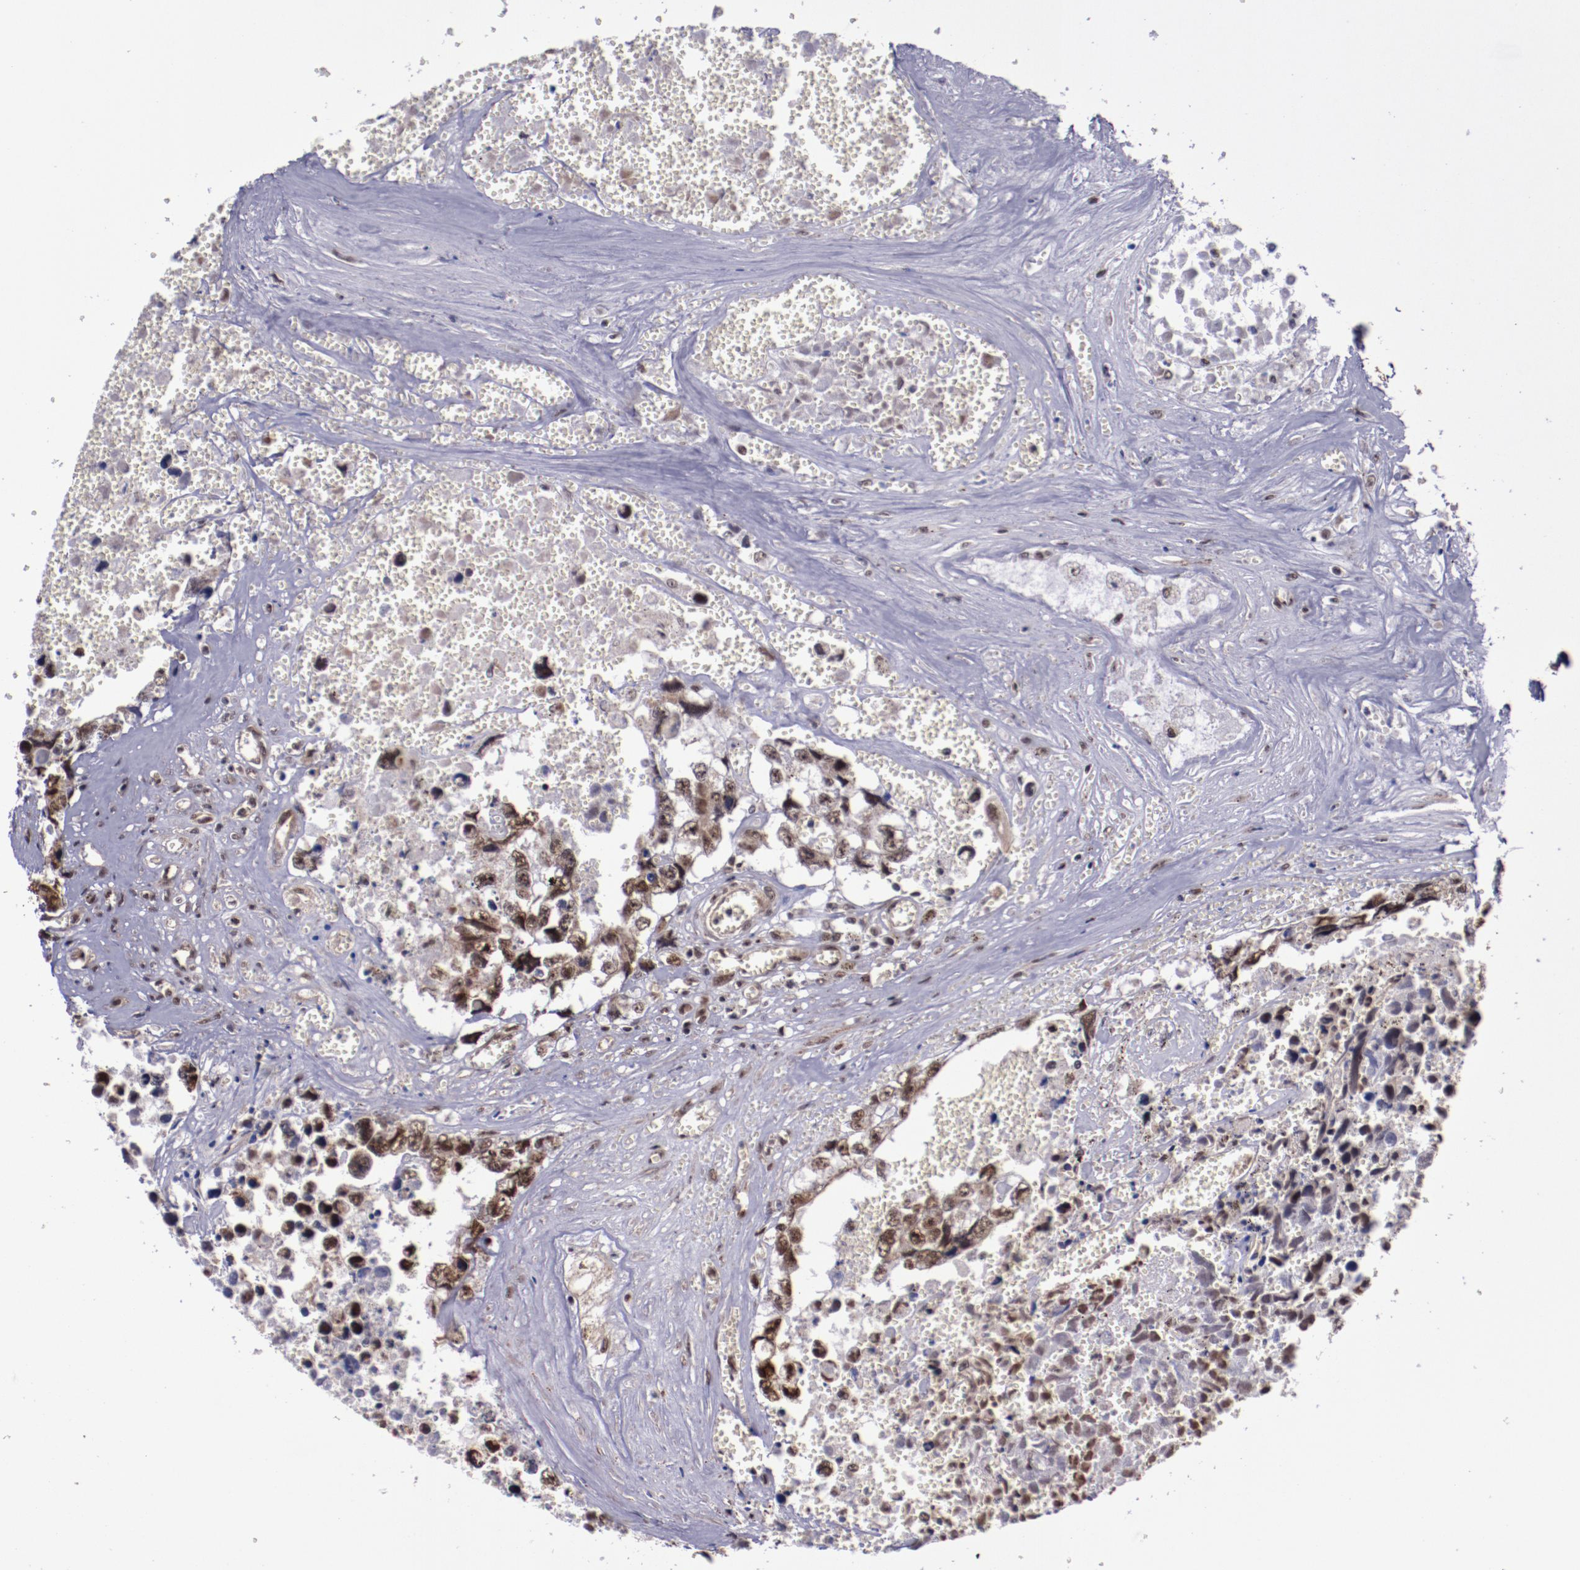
{"staining": {"intensity": "moderate", "quantity": ">75%", "location": "cytoplasmic/membranous,nuclear"}, "tissue": "testis cancer", "cell_type": "Tumor cells", "image_type": "cancer", "snomed": [{"axis": "morphology", "description": "Carcinoma, Embryonal, NOS"}, {"axis": "topography", "description": "Testis"}], "caption": "Human testis embryonal carcinoma stained for a protein (brown) displays moderate cytoplasmic/membranous and nuclear positive expression in approximately >75% of tumor cells.", "gene": "CECR2", "patient": {"sex": "male", "age": 31}}